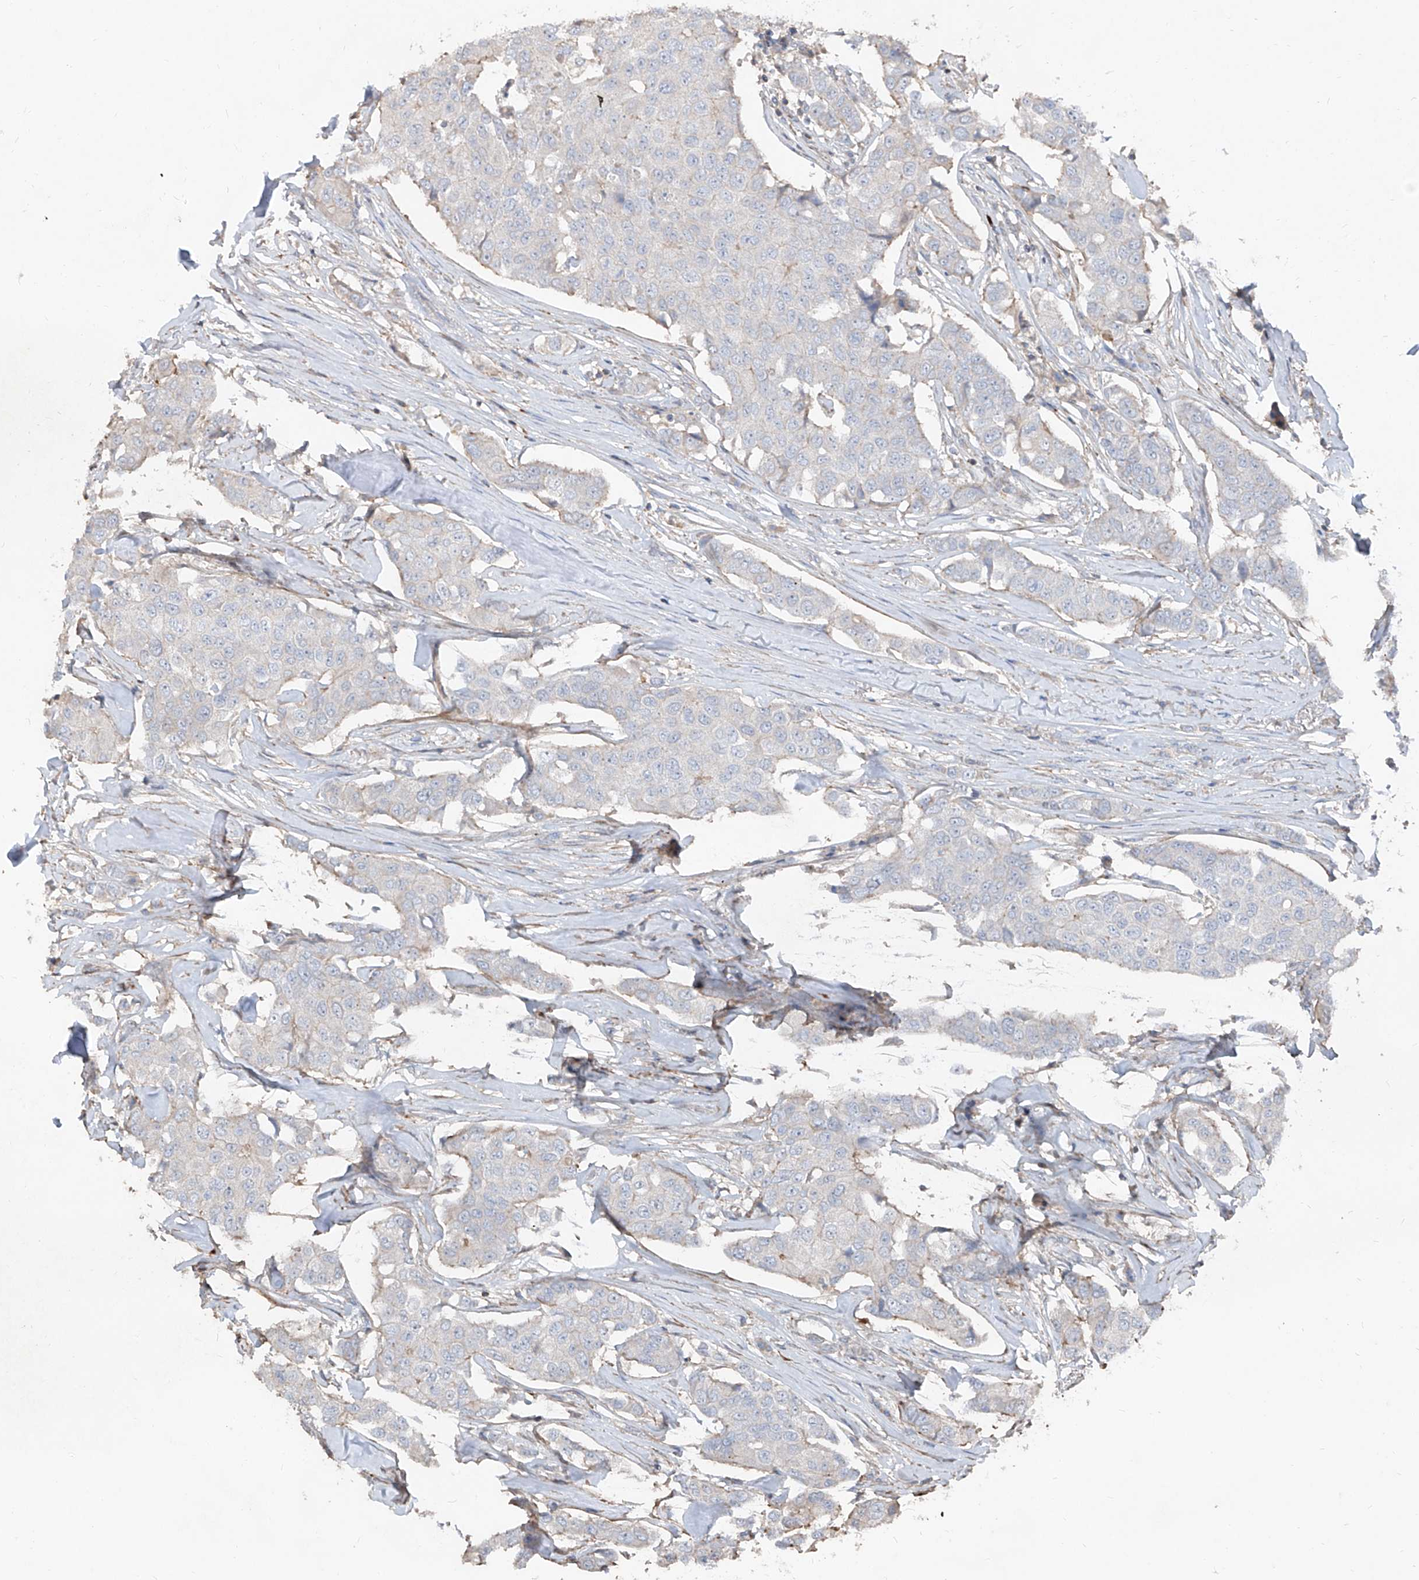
{"staining": {"intensity": "weak", "quantity": "<25%", "location": "cytoplasmic/membranous"}, "tissue": "breast cancer", "cell_type": "Tumor cells", "image_type": "cancer", "snomed": [{"axis": "morphology", "description": "Duct carcinoma"}, {"axis": "topography", "description": "Breast"}], "caption": "IHC of human breast cancer reveals no staining in tumor cells.", "gene": "UFD1", "patient": {"sex": "female", "age": 80}}